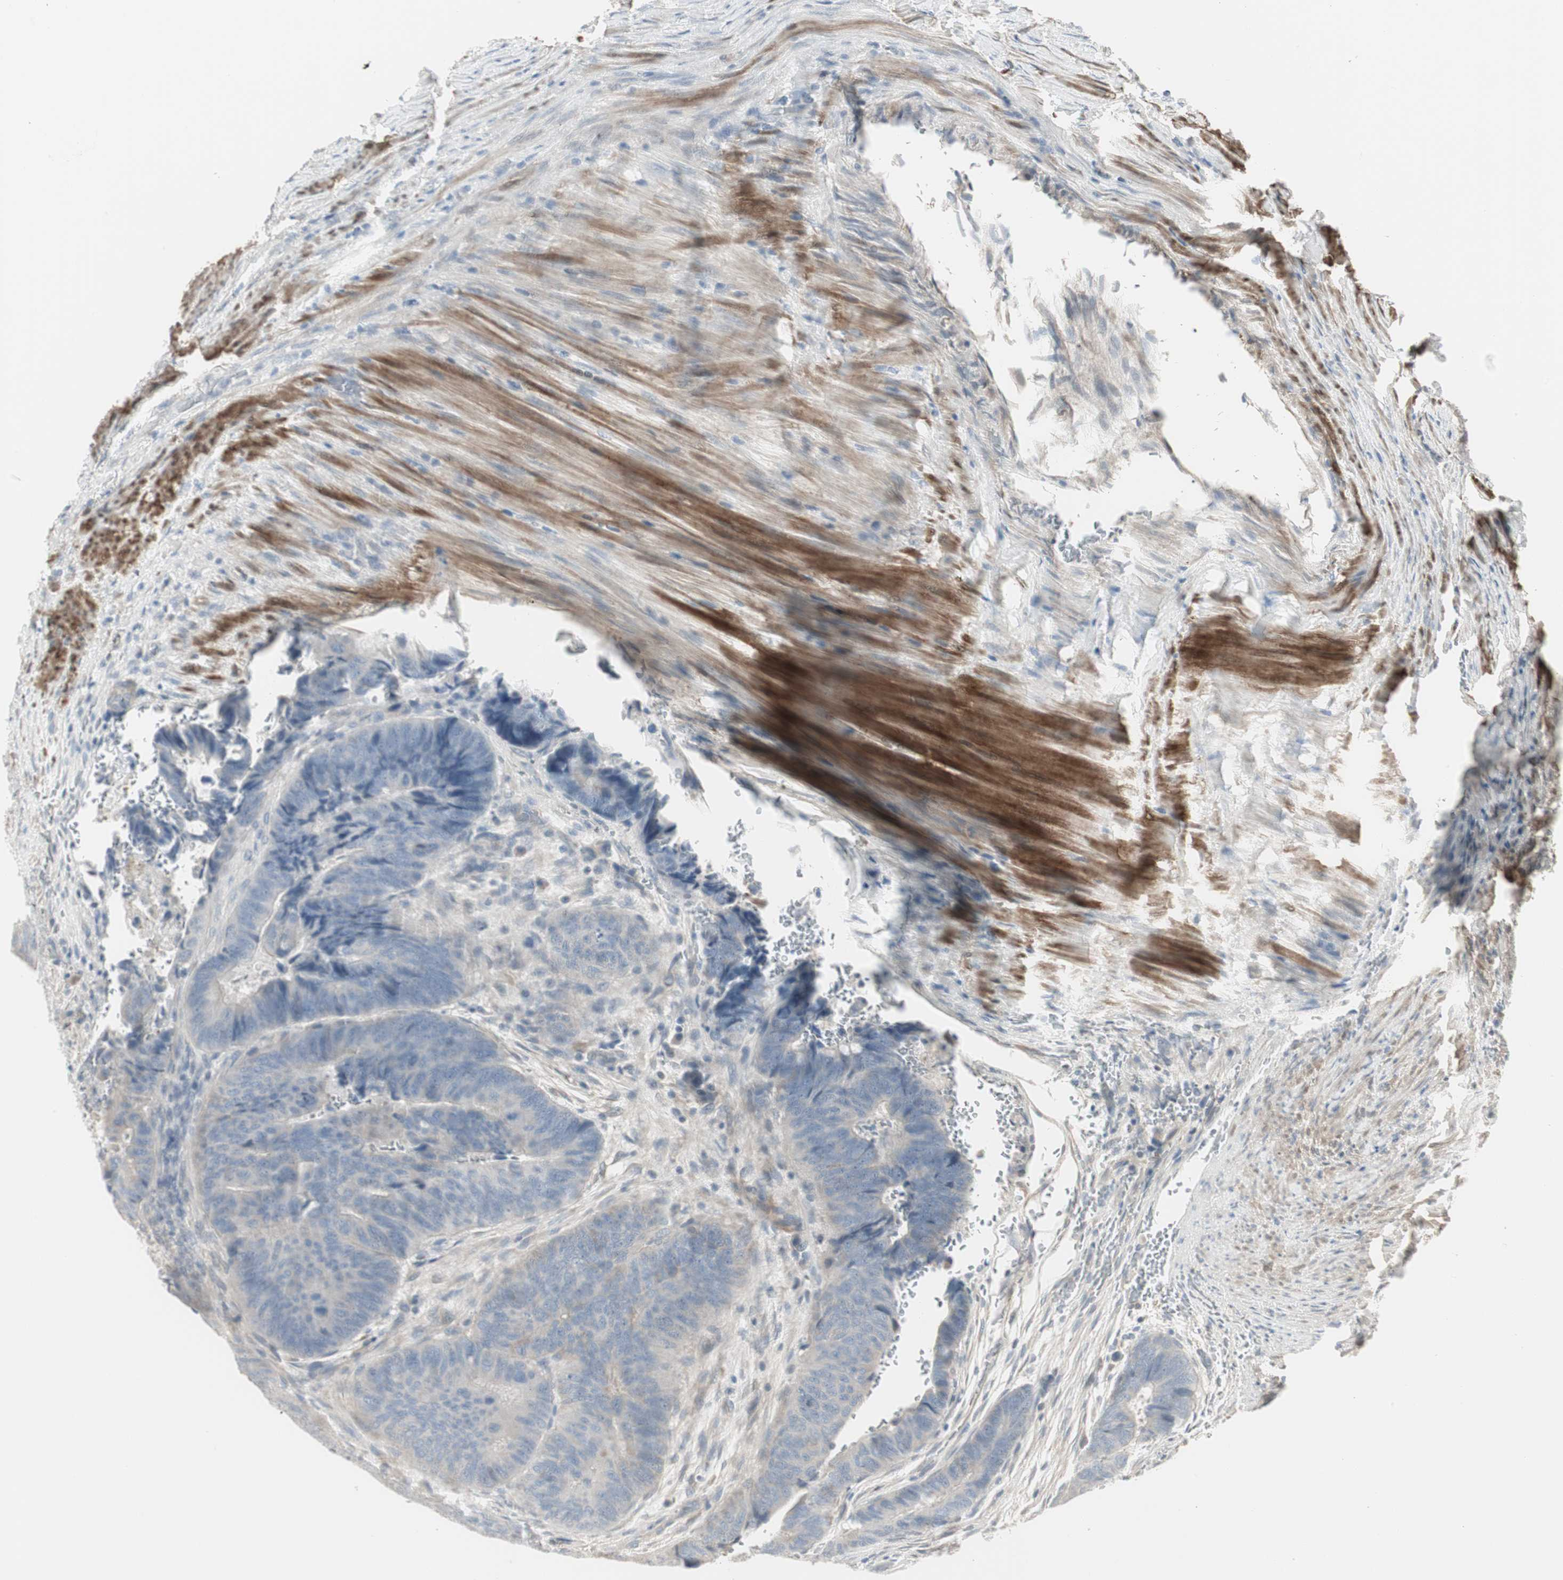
{"staining": {"intensity": "negative", "quantity": "none", "location": "none"}, "tissue": "colorectal cancer", "cell_type": "Tumor cells", "image_type": "cancer", "snomed": [{"axis": "morphology", "description": "Normal tissue, NOS"}, {"axis": "morphology", "description": "Adenocarcinoma, NOS"}, {"axis": "topography", "description": "Rectum"}, {"axis": "topography", "description": "Peripheral nerve tissue"}], "caption": "IHC of colorectal cancer demonstrates no expression in tumor cells.", "gene": "DMPK", "patient": {"sex": "male", "age": 92}}